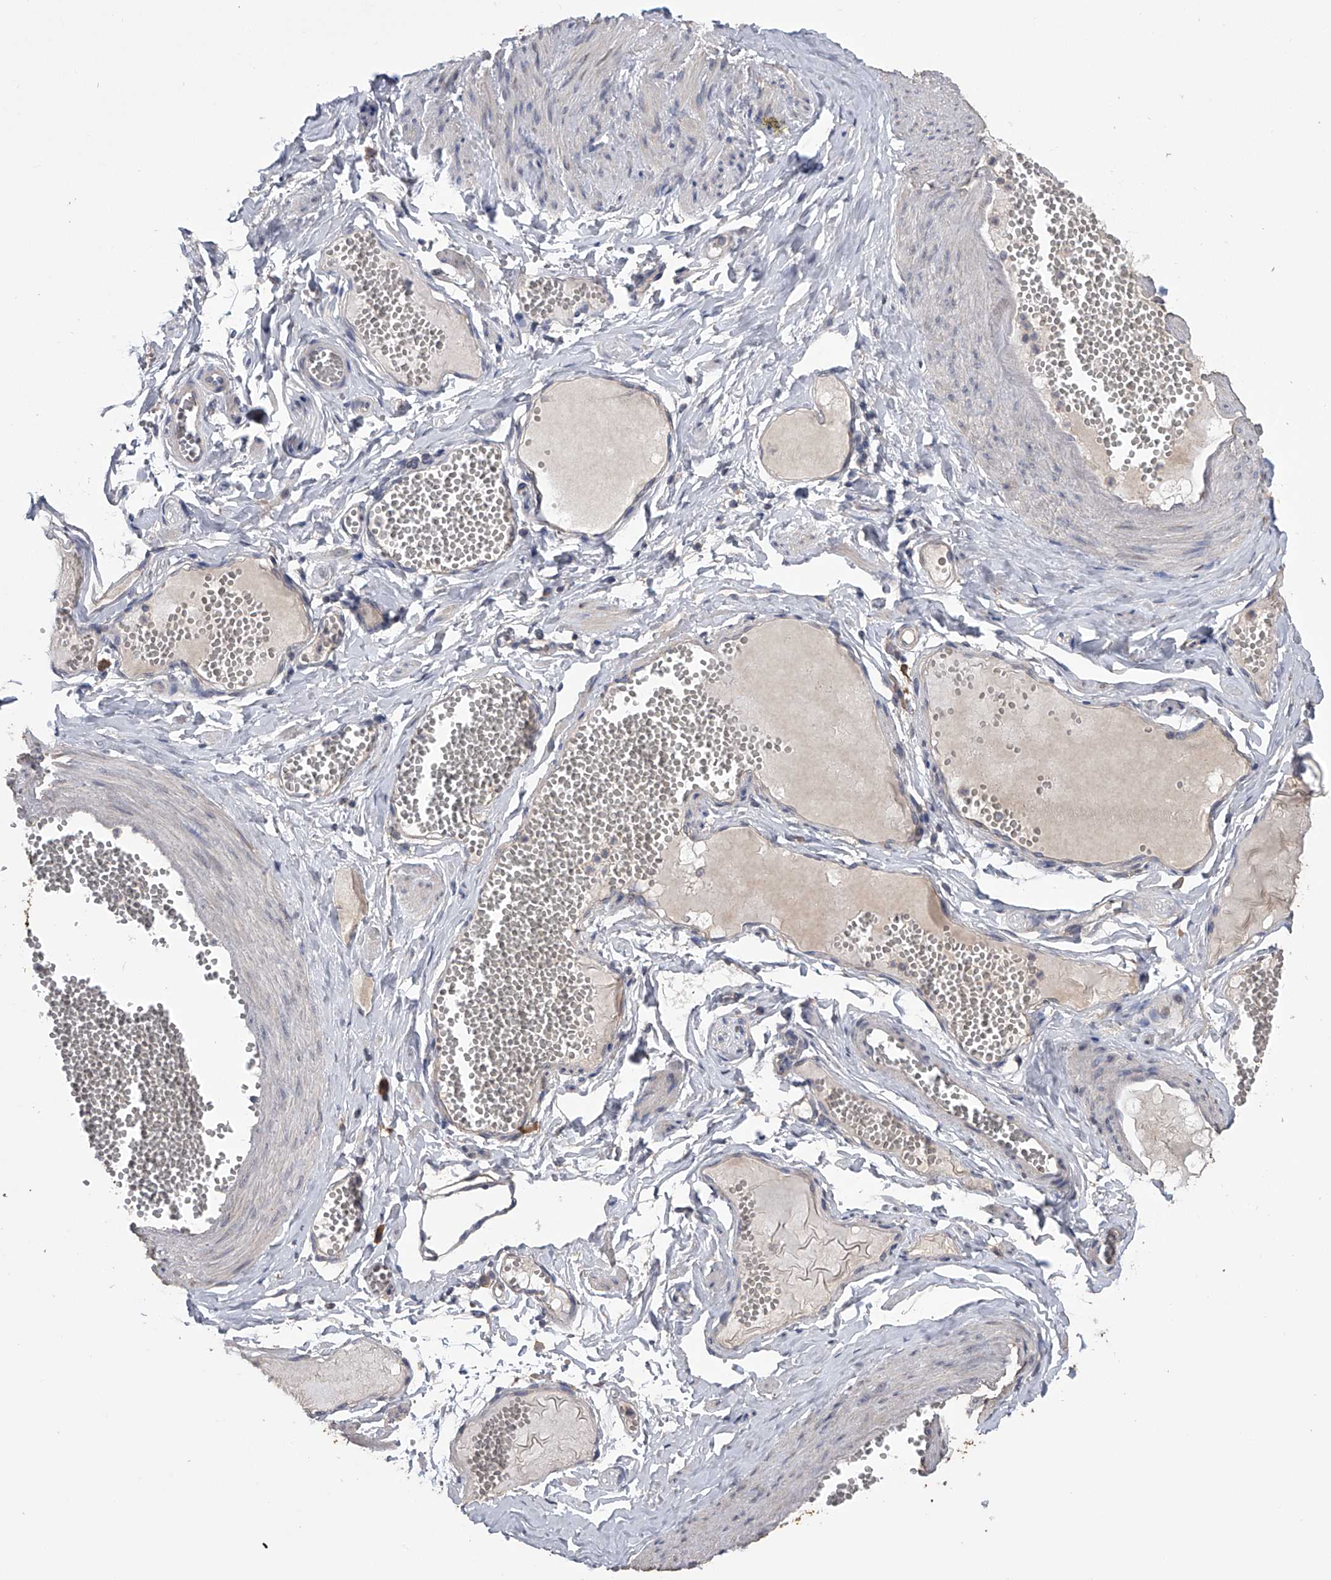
{"staining": {"intensity": "negative", "quantity": "none", "location": "none"}, "tissue": "adipose tissue", "cell_type": "Adipocytes", "image_type": "normal", "snomed": [{"axis": "morphology", "description": "Normal tissue, NOS"}, {"axis": "topography", "description": "Smooth muscle"}, {"axis": "topography", "description": "Peripheral nerve tissue"}], "caption": "IHC of unremarkable adipose tissue shows no expression in adipocytes. (Stains: DAB immunohistochemistry (IHC) with hematoxylin counter stain, Microscopy: brightfield microscopy at high magnification).", "gene": "ZNF343", "patient": {"sex": "female", "age": 39}}